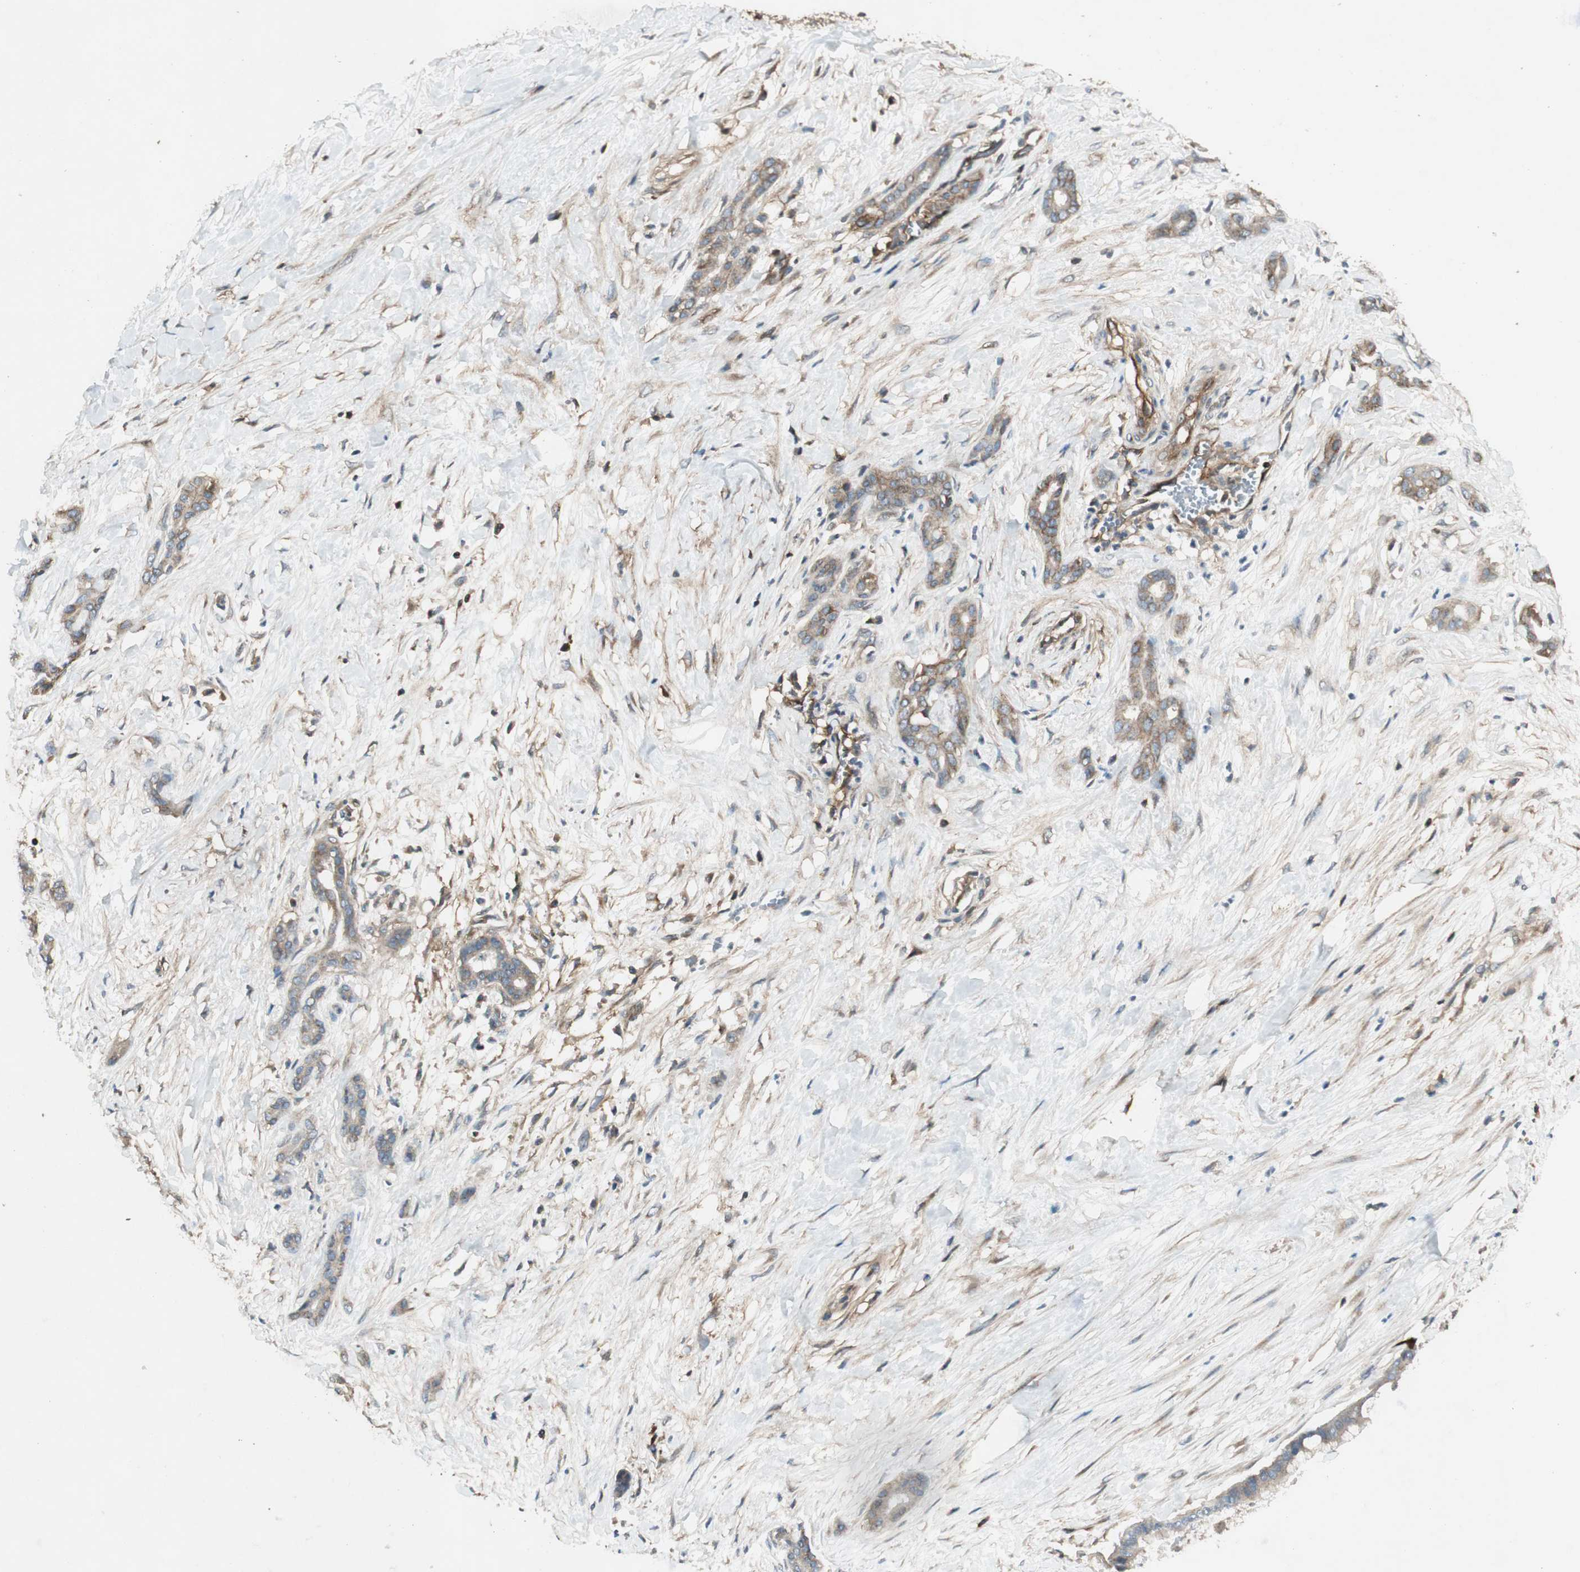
{"staining": {"intensity": "moderate", "quantity": ">75%", "location": "cytoplasmic/membranous"}, "tissue": "pancreatic cancer", "cell_type": "Tumor cells", "image_type": "cancer", "snomed": [{"axis": "morphology", "description": "Adenocarcinoma, NOS"}, {"axis": "topography", "description": "Pancreas"}], "caption": "Immunohistochemistry (IHC) staining of pancreatic cancer (adenocarcinoma), which exhibits medium levels of moderate cytoplasmic/membranous expression in about >75% of tumor cells indicating moderate cytoplasmic/membranous protein staining. The staining was performed using DAB (brown) for protein detection and nuclei were counterstained in hematoxylin (blue).", "gene": "BTN3A3", "patient": {"sex": "male", "age": 41}}